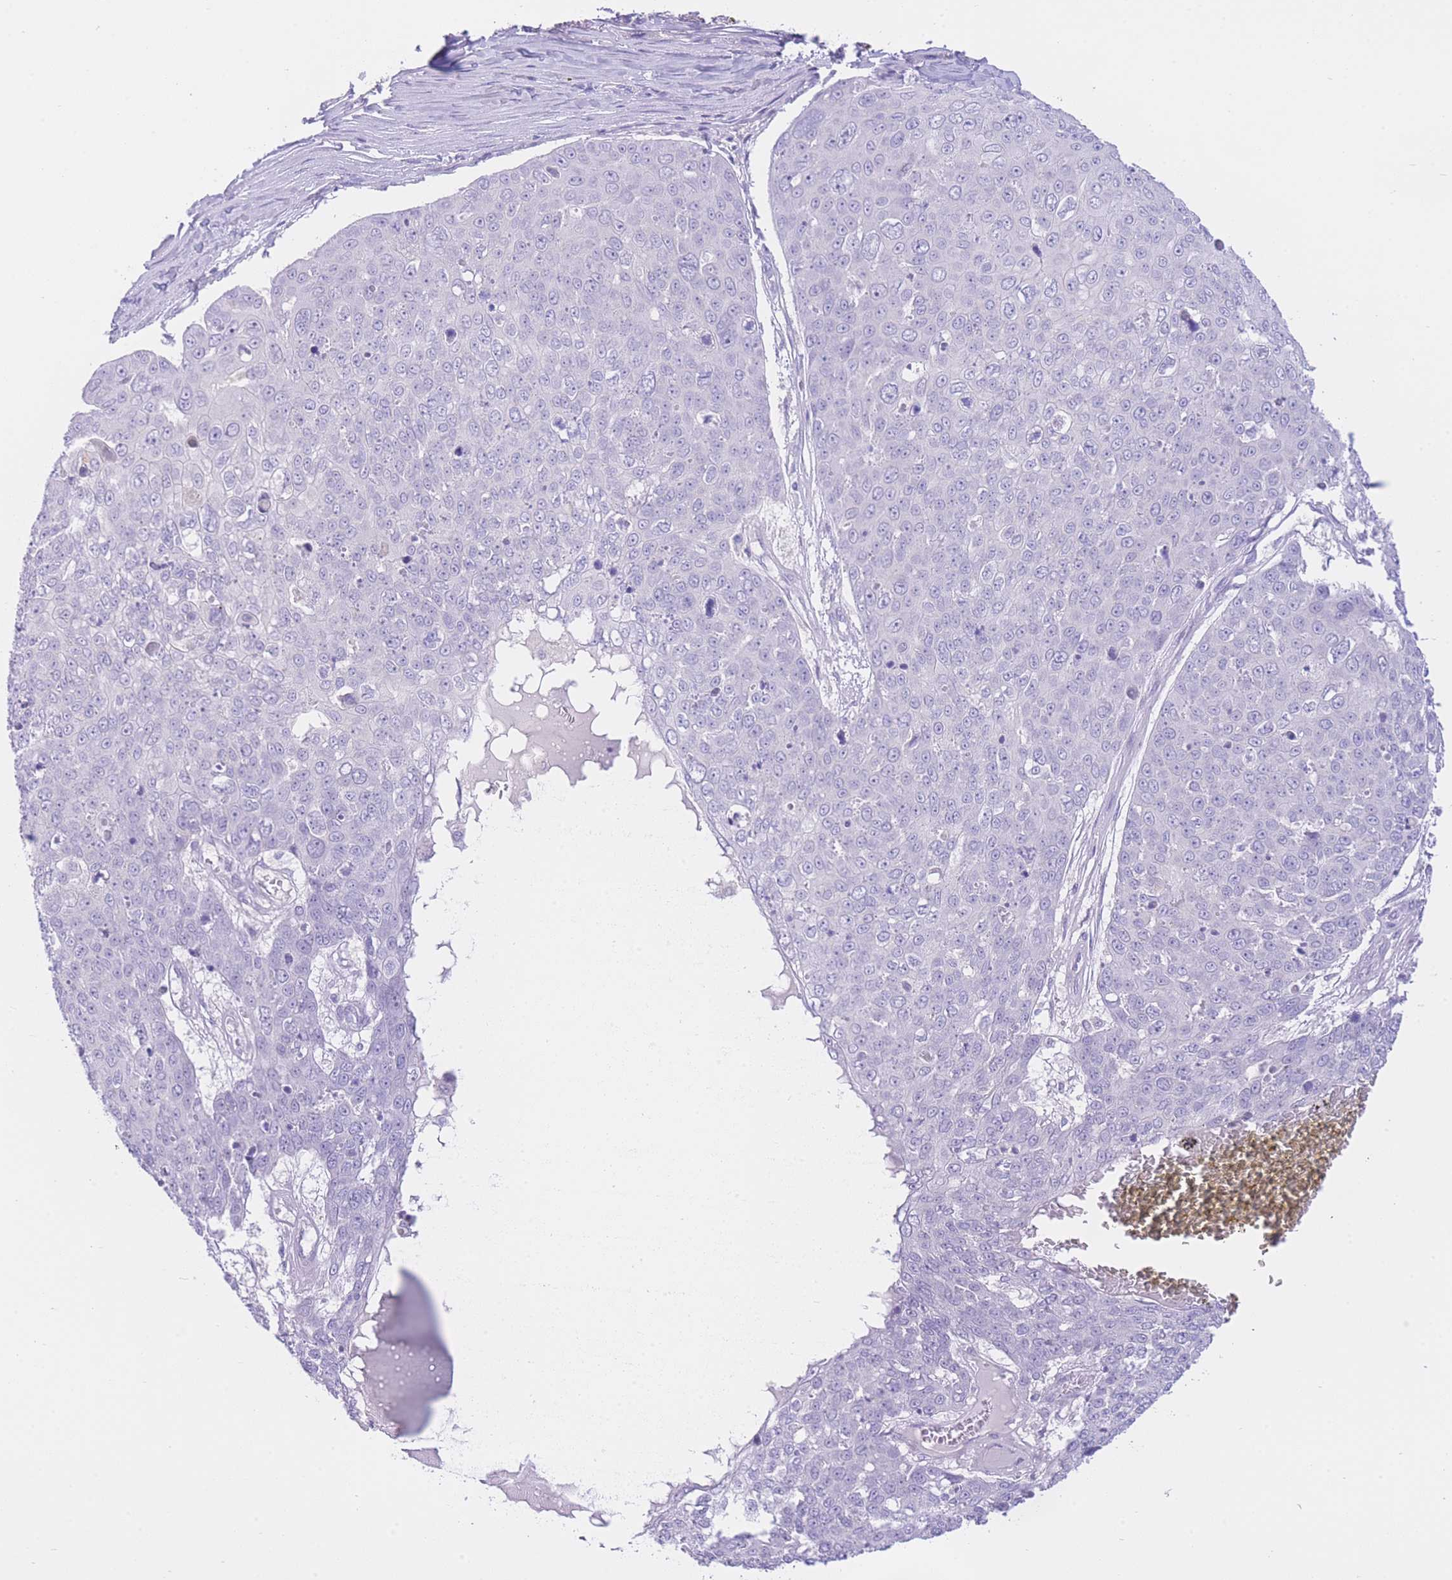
{"staining": {"intensity": "negative", "quantity": "none", "location": "none"}, "tissue": "skin cancer", "cell_type": "Tumor cells", "image_type": "cancer", "snomed": [{"axis": "morphology", "description": "Squamous cell carcinoma, NOS"}, {"axis": "topography", "description": "Skin"}], "caption": "Immunohistochemistry (IHC) photomicrograph of neoplastic tissue: skin squamous cell carcinoma stained with DAB displays no significant protein positivity in tumor cells.", "gene": "ZNF212", "patient": {"sex": "male", "age": 71}}